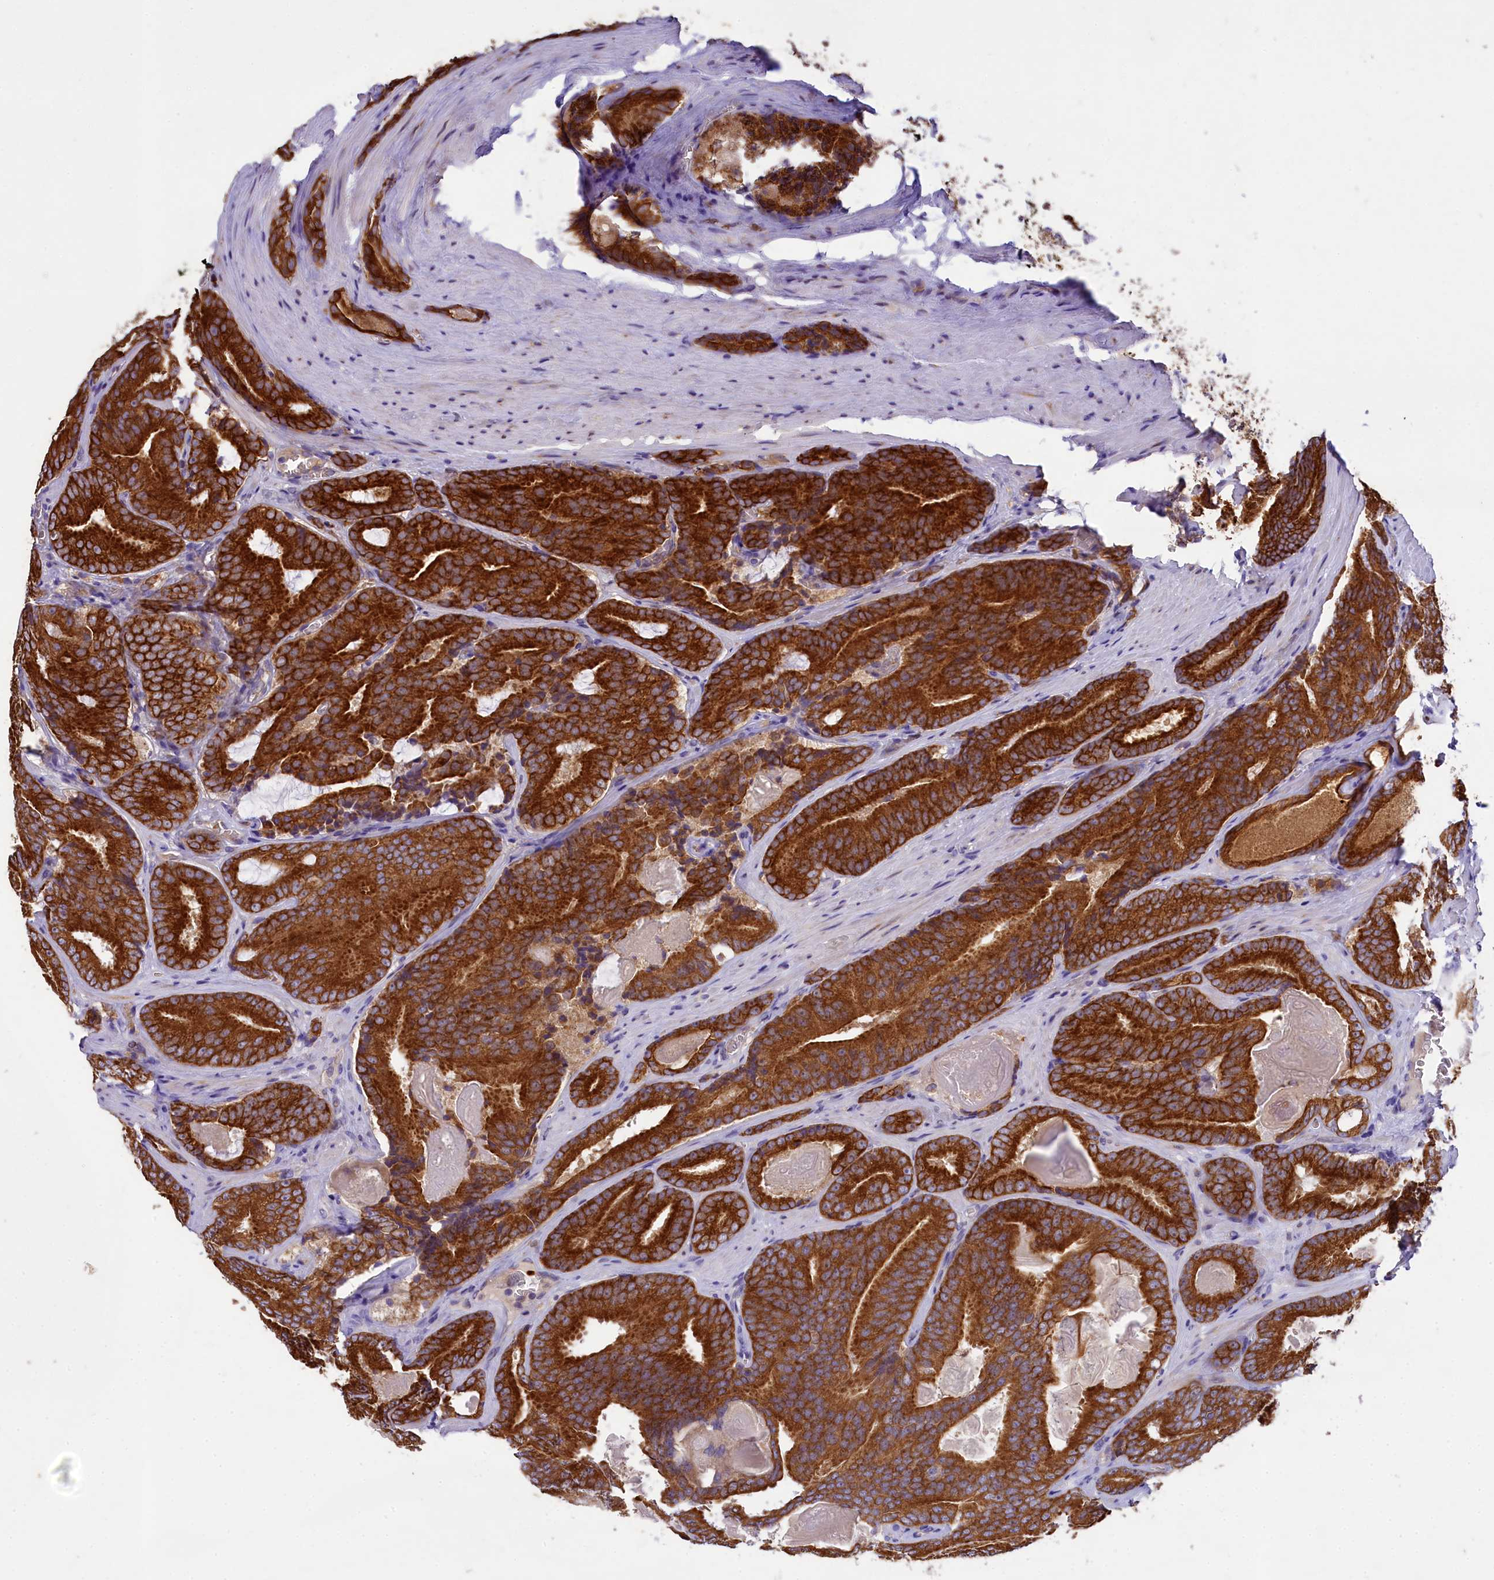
{"staining": {"intensity": "strong", "quantity": ">75%", "location": "cytoplasmic/membranous"}, "tissue": "prostate cancer", "cell_type": "Tumor cells", "image_type": "cancer", "snomed": [{"axis": "morphology", "description": "Adenocarcinoma, High grade"}, {"axis": "topography", "description": "Prostate"}], "caption": "The micrograph demonstrates a brown stain indicating the presence of a protein in the cytoplasmic/membranous of tumor cells in prostate high-grade adenocarcinoma.", "gene": "LARP4", "patient": {"sex": "male", "age": 66}}